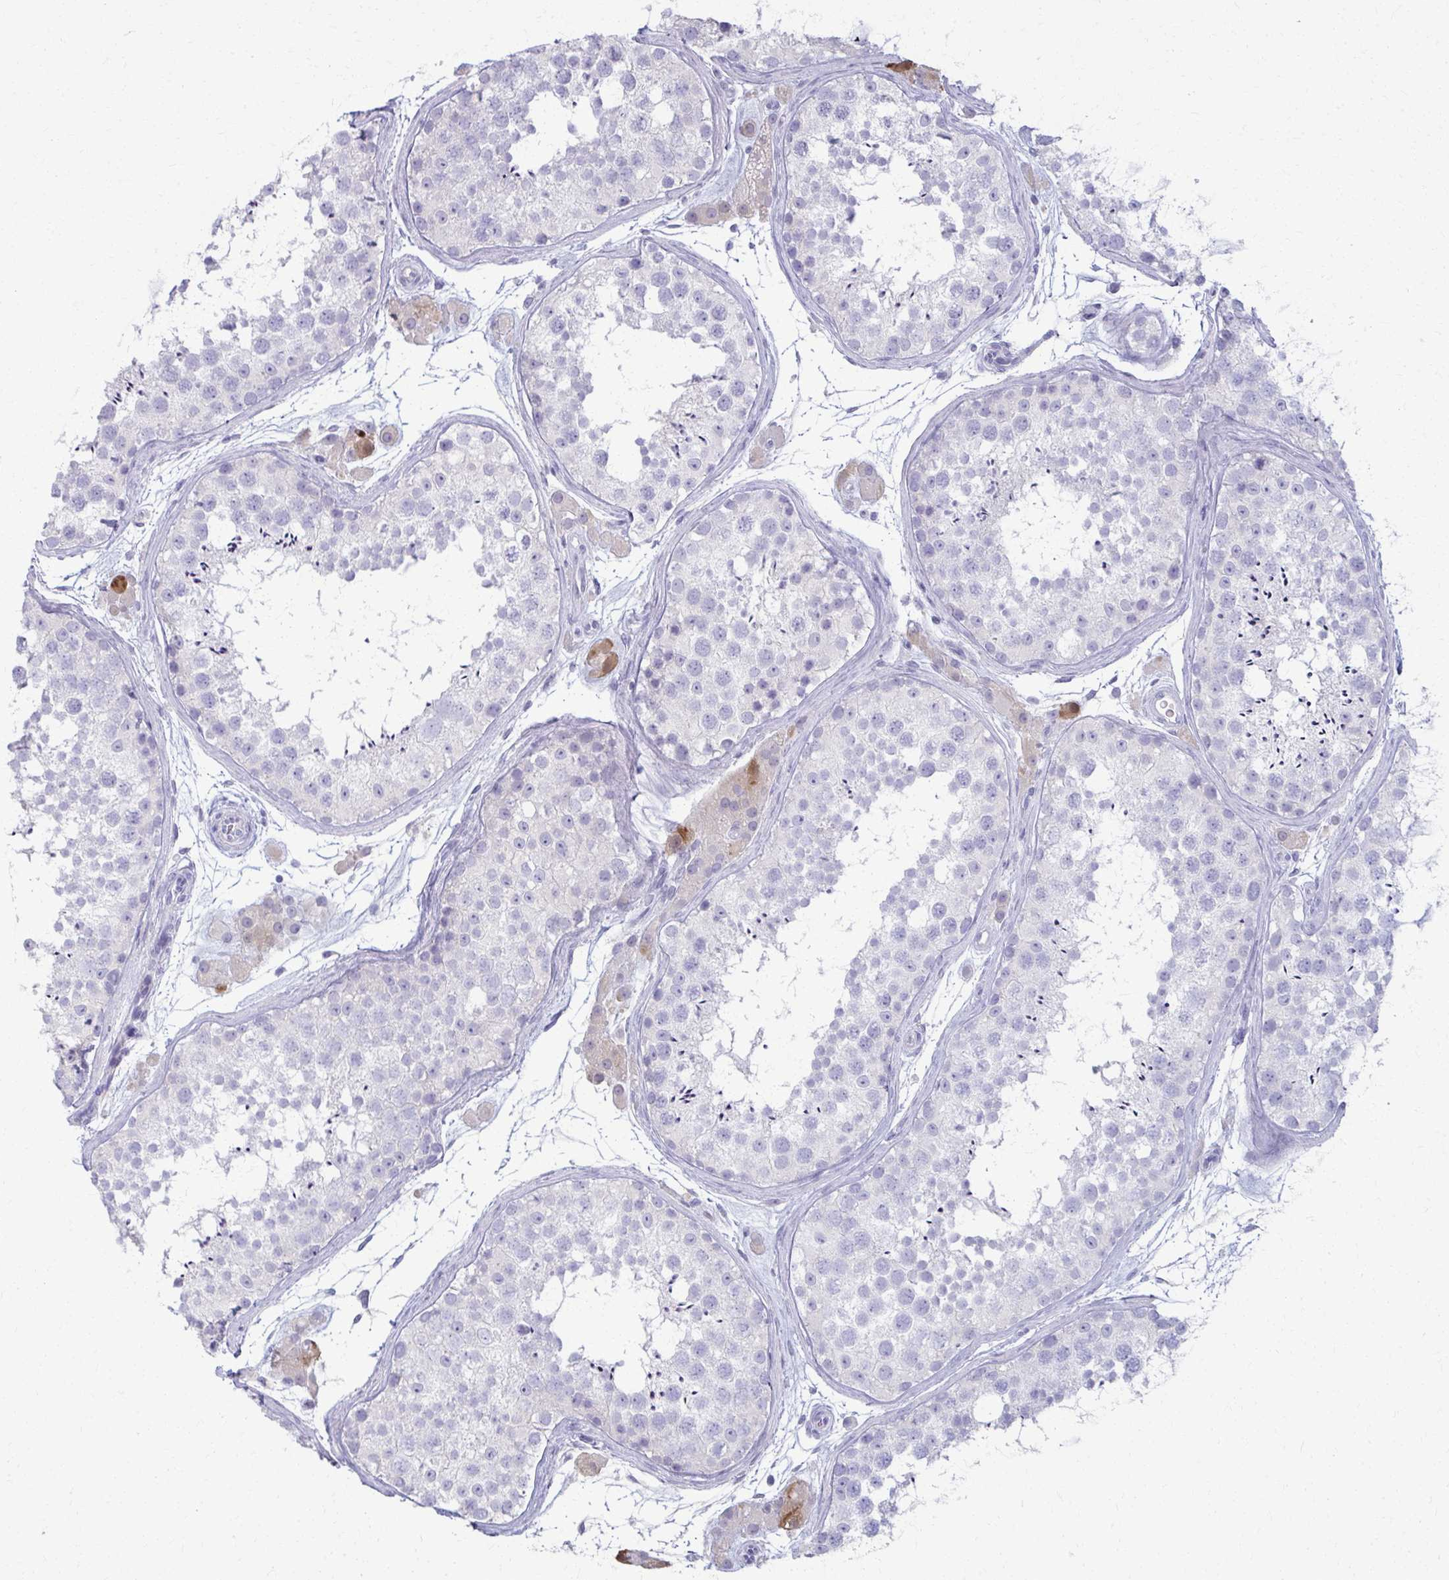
{"staining": {"intensity": "negative", "quantity": "none", "location": "none"}, "tissue": "testis", "cell_type": "Cells in seminiferous ducts", "image_type": "normal", "snomed": [{"axis": "morphology", "description": "Normal tissue, NOS"}, {"axis": "topography", "description": "Testis"}], "caption": "Testis was stained to show a protein in brown. There is no significant staining in cells in seminiferous ducts. The staining was performed using DAB to visualize the protein expression in brown, while the nuclei were stained in blue with hematoxylin (Magnification: 20x).", "gene": "ENSG00000275249", "patient": {"sex": "male", "age": 41}}